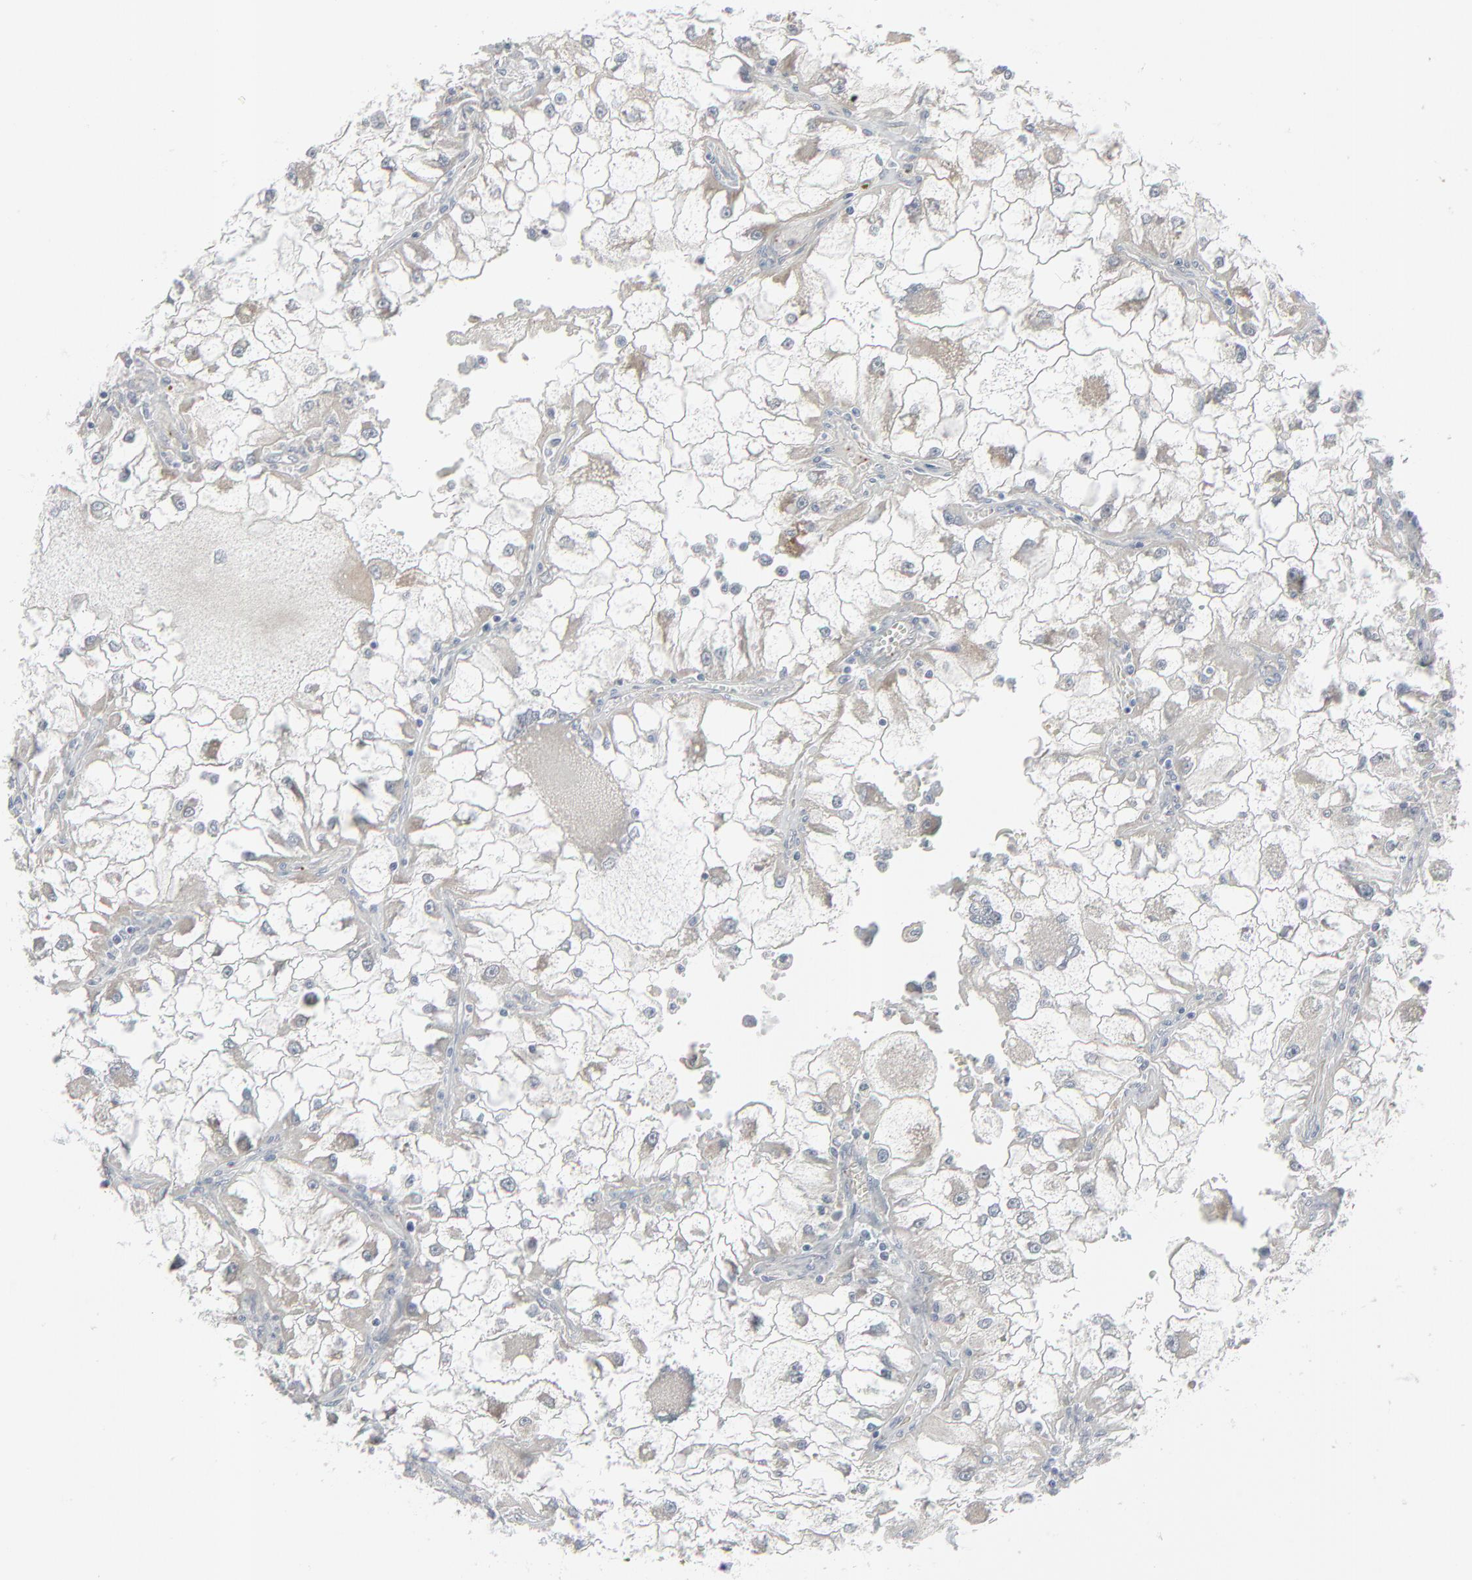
{"staining": {"intensity": "negative", "quantity": "none", "location": "none"}, "tissue": "renal cancer", "cell_type": "Tumor cells", "image_type": "cancer", "snomed": [{"axis": "morphology", "description": "Adenocarcinoma, NOS"}, {"axis": "topography", "description": "Kidney"}], "caption": "This is an IHC micrograph of human renal cancer (adenocarcinoma). There is no staining in tumor cells.", "gene": "NEUROD1", "patient": {"sex": "female", "age": 73}}